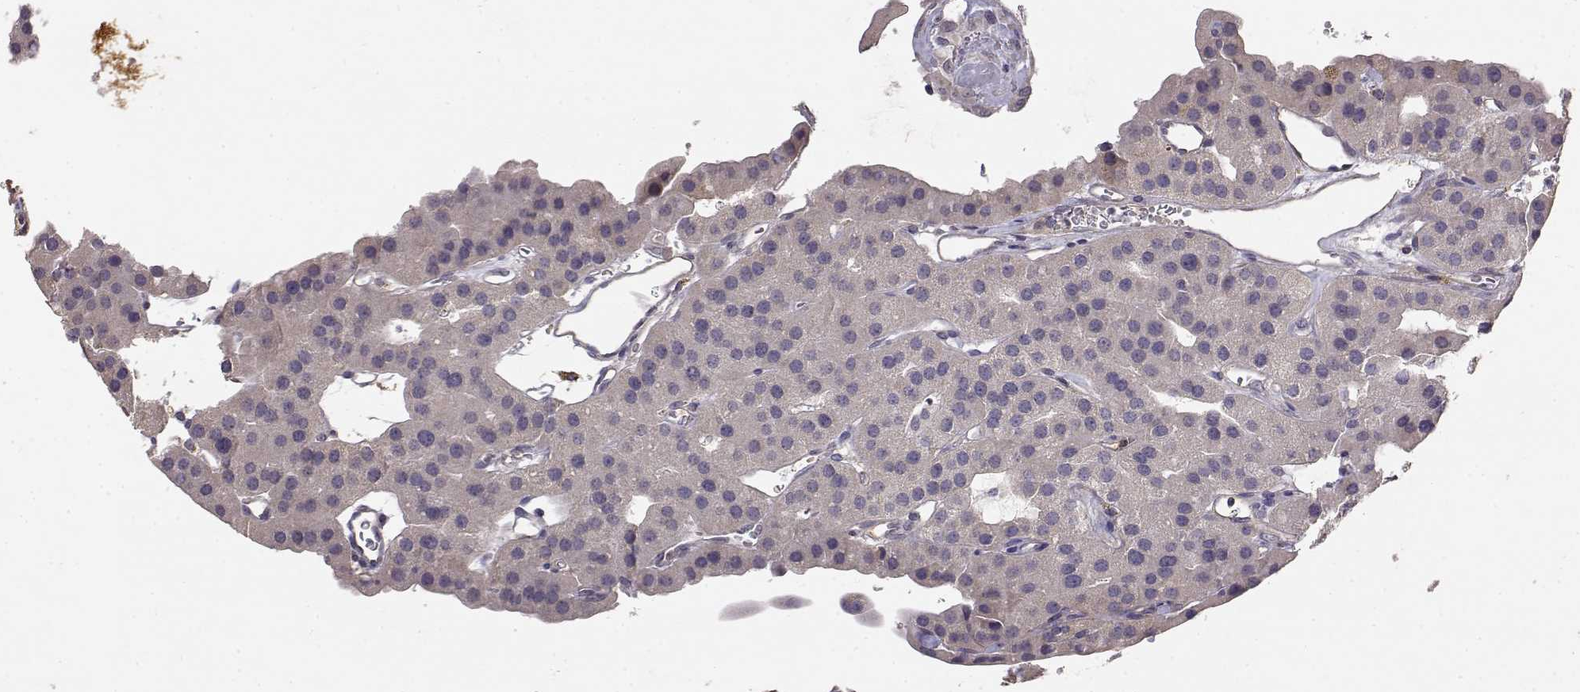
{"staining": {"intensity": "negative", "quantity": "none", "location": "none"}, "tissue": "parathyroid gland", "cell_type": "Glandular cells", "image_type": "normal", "snomed": [{"axis": "morphology", "description": "Normal tissue, NOS"}, {"axis": "morphology", "description": "Adenoma, NOS"}, {"axis": "topography", "description": "Parathyroid gland"}], "caption": "Immunohistochemistry of unremarkable parathyroid gland reveals no expression in glandular cells. (DAB immunohistochemistry (IHC) visualized using brightfield microscopy, high magnification).", "gene": "IFITM1", "patient": {"sex": "female", "age": 86}}